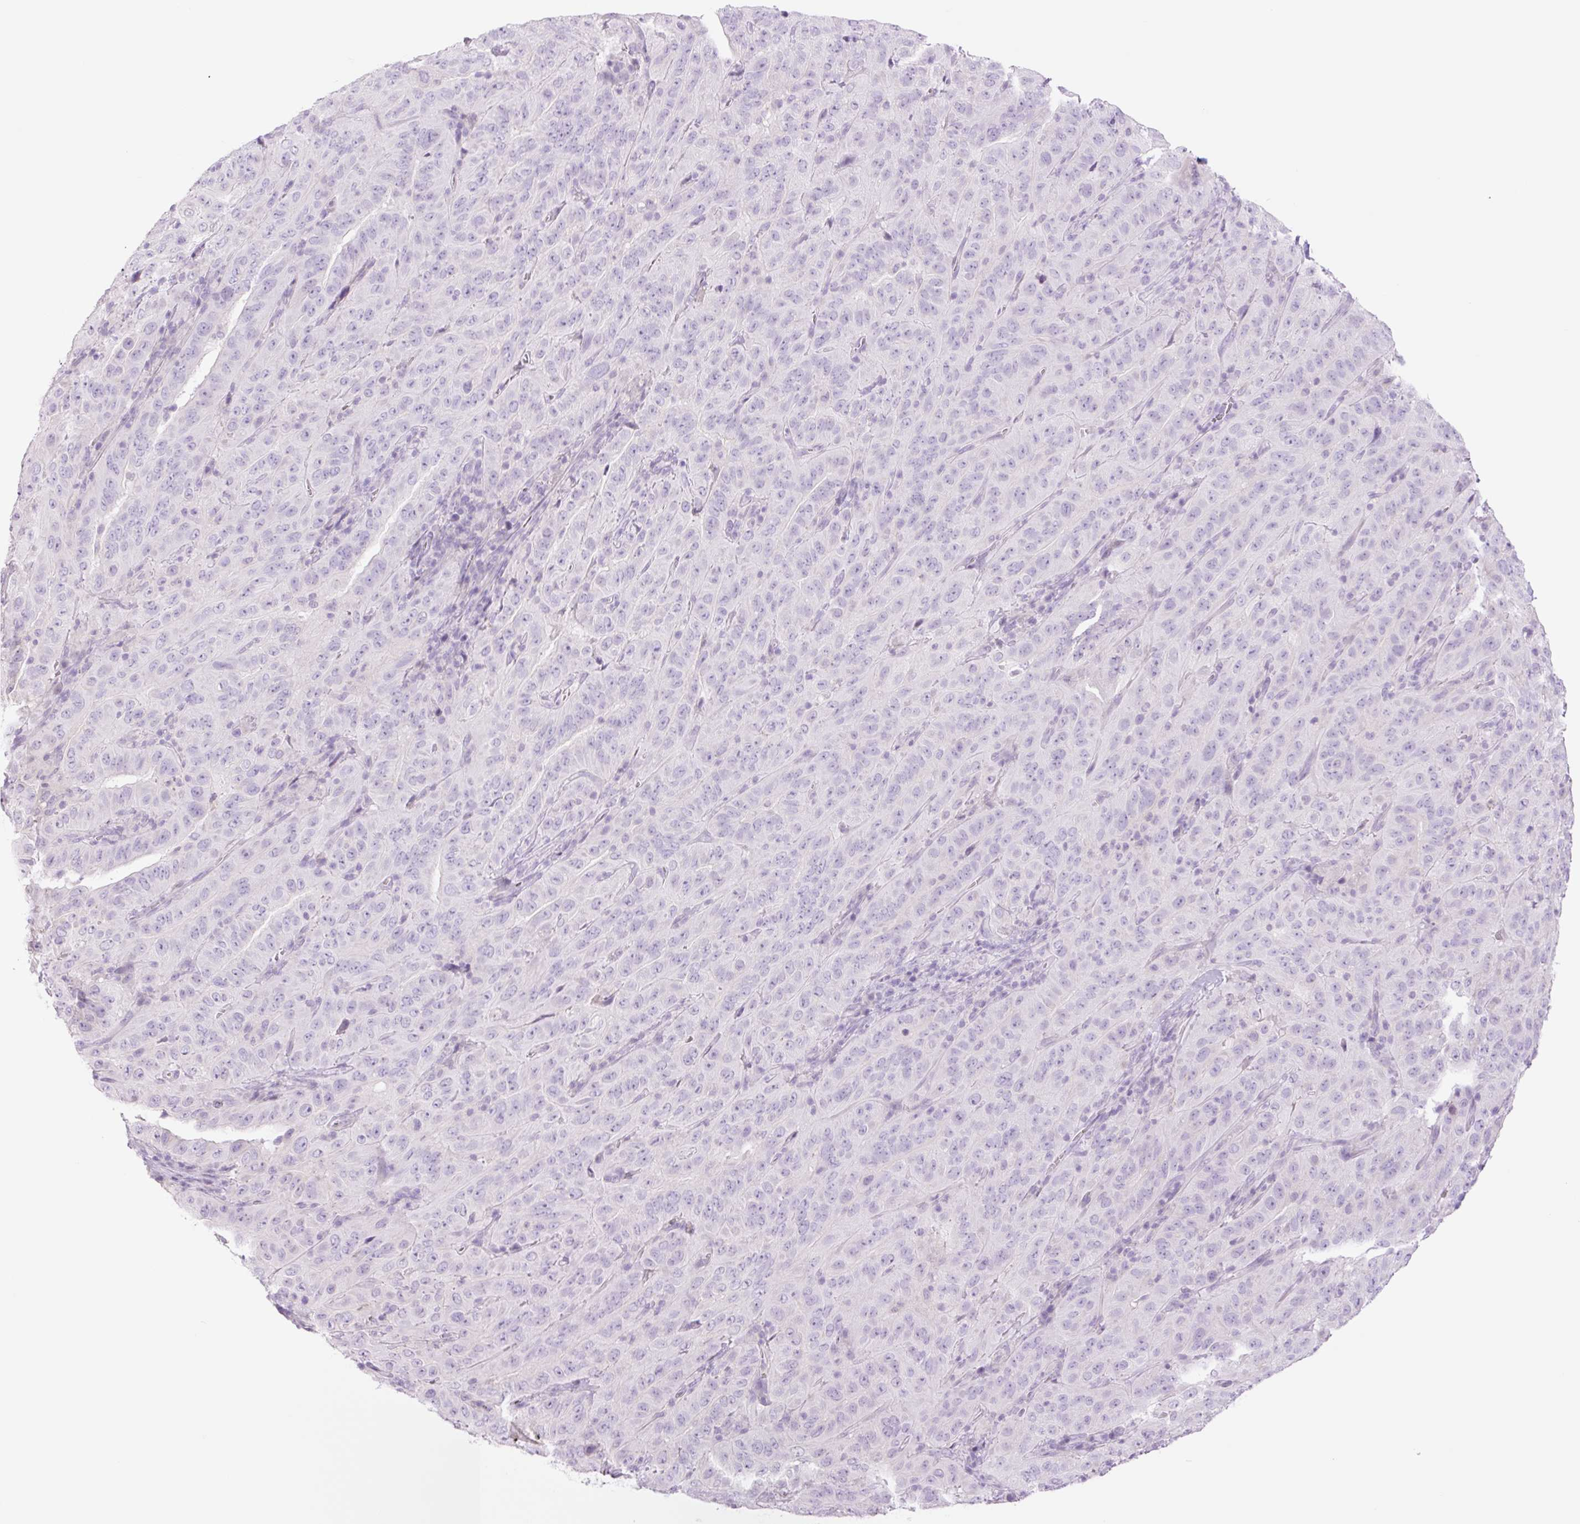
{"staining": {"intensity": "negative", "quantity": "none", "location": "none"}, "tissue": "pancreatic cancer", "cell_type": "Tumor cells", "image_type": "cancer", "snomed": [{"axis": "morphology", "description": "Adenocarcinoma, NOS"}, {"axis": "topography", "description": "Pancreas"}], "caption": "Immunohistochemistry (IHC) of pancreatic adenocarcinoma demonstrates no expression in tumor cells.", "gene": "TBX15", "patient": {"sex": "male", "age": 63}}